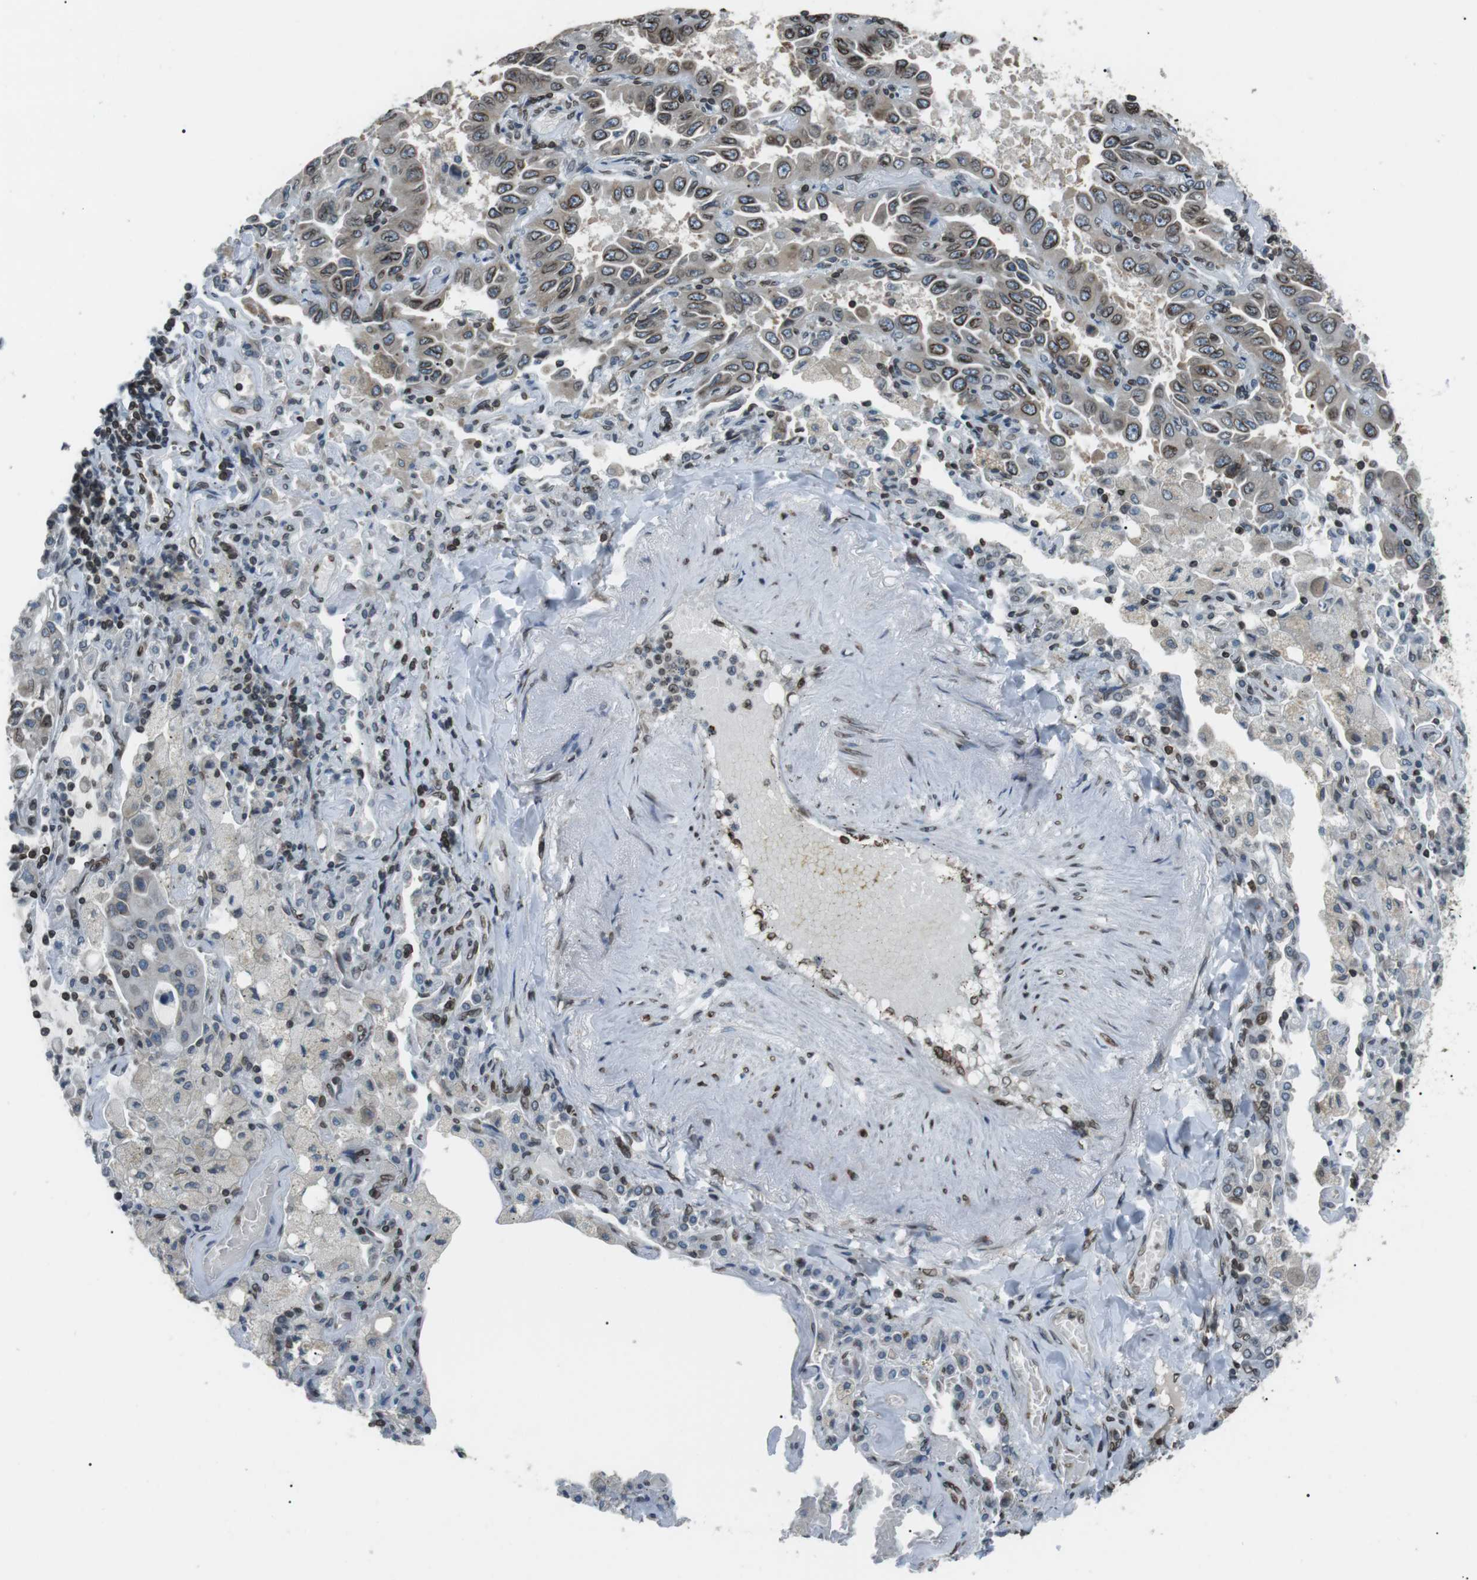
{"staining": {"intensity": "moderate", "quantity": ">75%", "location": "cytoplasmic/membranous,nuclear"}, "tissue": "lung cancer", "cell_type": "Tumor cells", "image_type": "cancer", "snomed": [{"axis": "morphology", "description": "Adenocarcinoma, NOS"}, {"axis": "topography", "description": "Lung"}], "caption": "This image exhibits immunohistochemistry staining of human lung cancer (adenocarcinoma), with medium moderate cytoplasmic/membranous and nuclear positivity in approximately >75% of tumor cells.", "gene": "TMX4", "patient": {"sex": "male", "age": 64}}